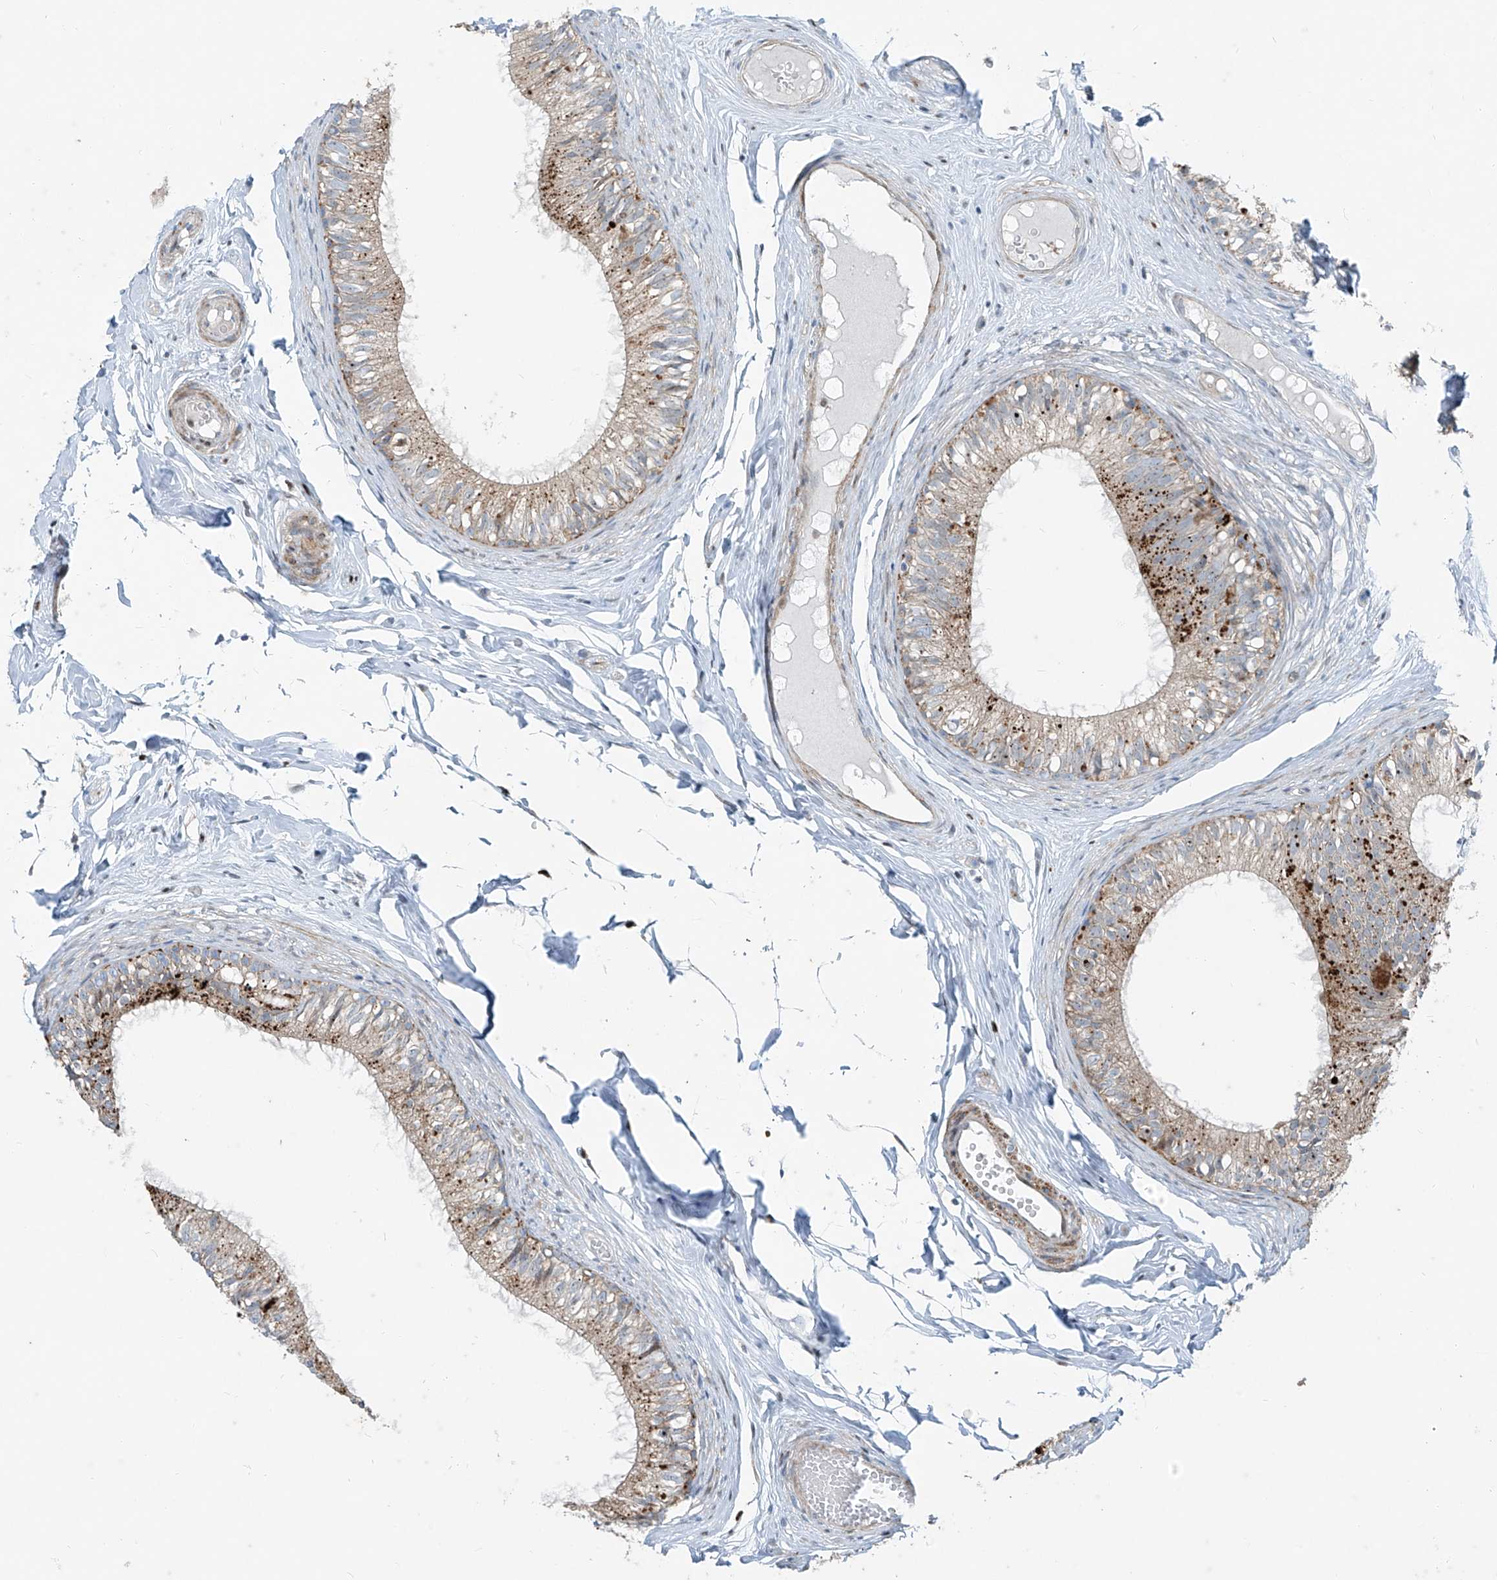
{"staining": {"intensity": "moderate", "quantity": "25%-75%", "location": "cytoplasmic/membranous"}, "tissue": "epididymis", "cell_type": "Glandular cells", "image_type": "normal", "snomed": [{"axis": "morphology", "description": "Normal tissue, NOS"}, {"axis": "morphology", "description": "Seminoma in situ"}, {"axis": "topography", "description": "Testis"}, {"axis": "topography", "description": "Epididymis"}], "caption": "Brown immunohistochemical staining in unremarkable epididymis demonstrates moderate cytoplasmic/membranous staining in about 25%-75% of glandular cells.", "gene": "PPCS", "patient": {"sex": "male", "age": 28}}